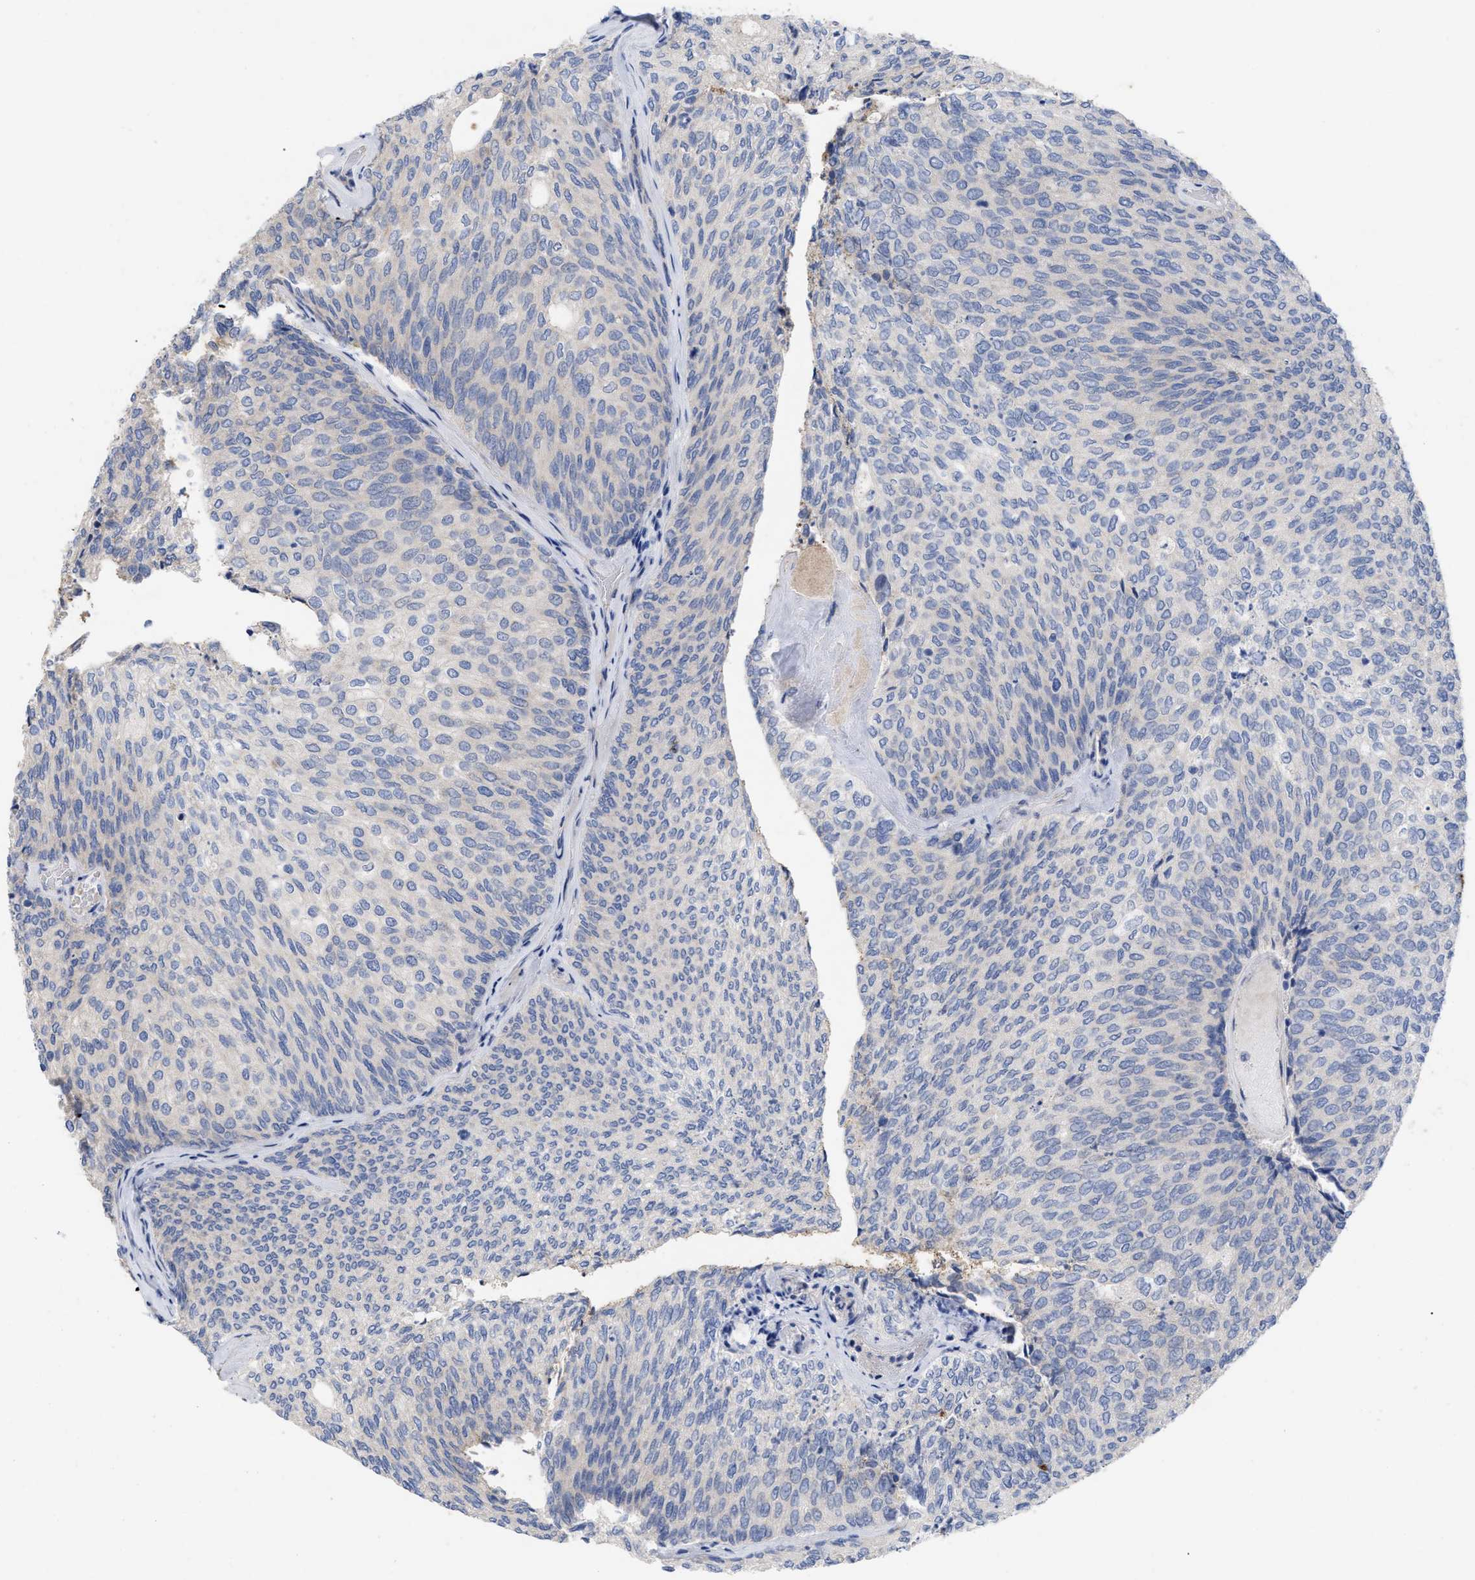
{"staining": {"intensity": "negative", "quantity": "none", "location": "none"}, "tissue": "urothelial cancer", "cell_type": "Tumor cells", "image_type": "cancer", "snomed": [{"axis": "morphology", "description": "Urothelial carcinoma, Low grade"}, {"axis": "topography", "description": "Urinary bladder"}], "caption": "This is a histopathology image of immunohistochemistry (IHC) staining of urothelial cancer, which shows no staining in tumor cells. (DAB (3,3'-diaminobenzidine) immunohistochemistry (IHC), high magnification).", "gene": "VIP", "patient": {"sex": "female", "age": 79}}